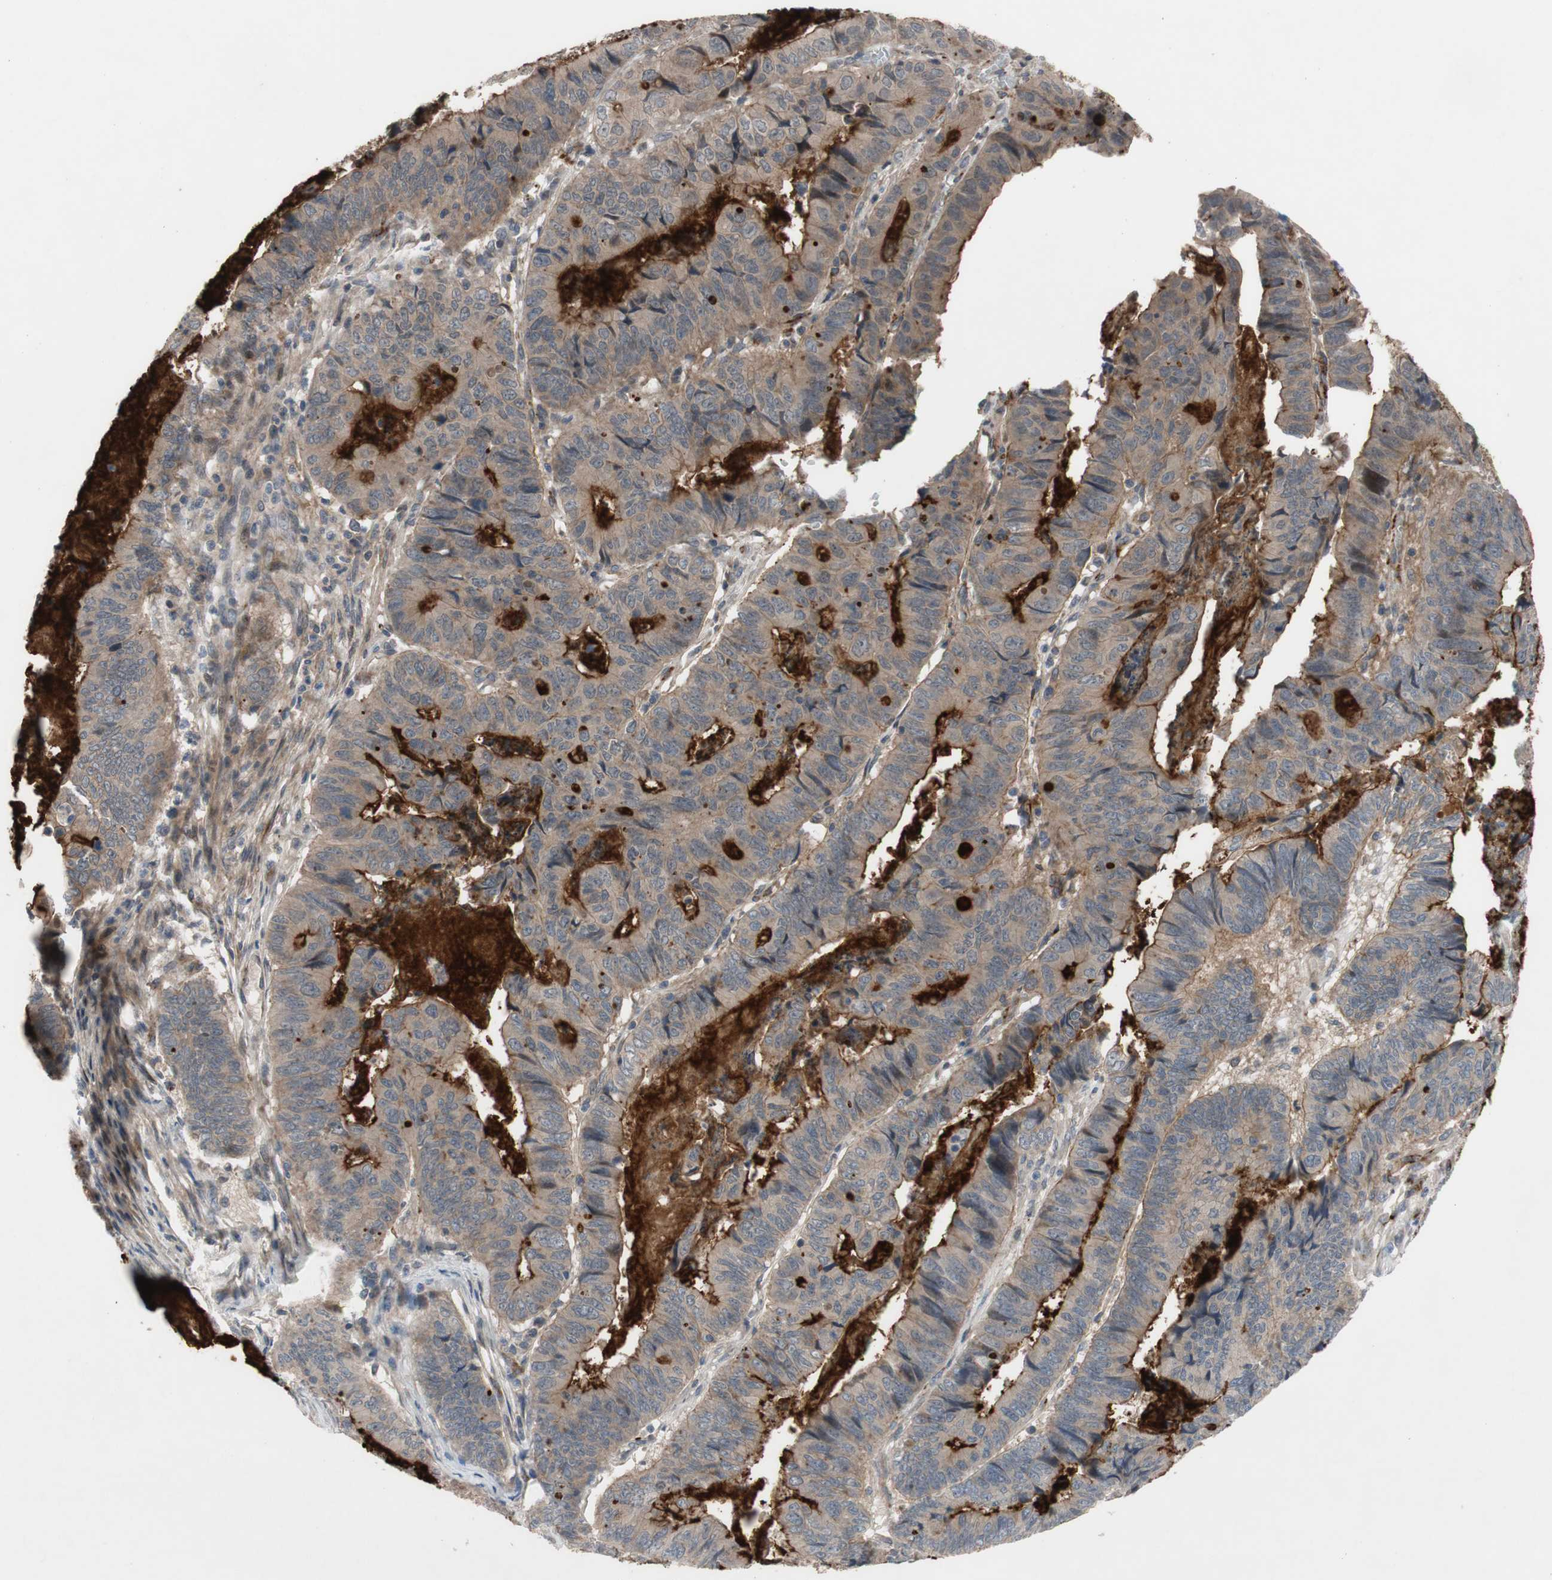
{"staining": {"intensity": "moderate", "quantity": ">75%", "location": "cytoplasmic/membranous"}, "tissue": "stomach cancer", "cell_type": "Tumor cells", "image_type": "cancer", "snomed": [{"axis": "morphology", "description": "Adenocarcinoma, NOS"}, {"axis": "topography", "description": "Stomach, lower"}], "caption": "This is an image of immunohistochemistry staining of stomach cancer, which shows moderate expression in the cytoplasmic/membranous of tumor cells.", "gene": "OAZ1", "patient": {"sex": "male", "age": 77}}